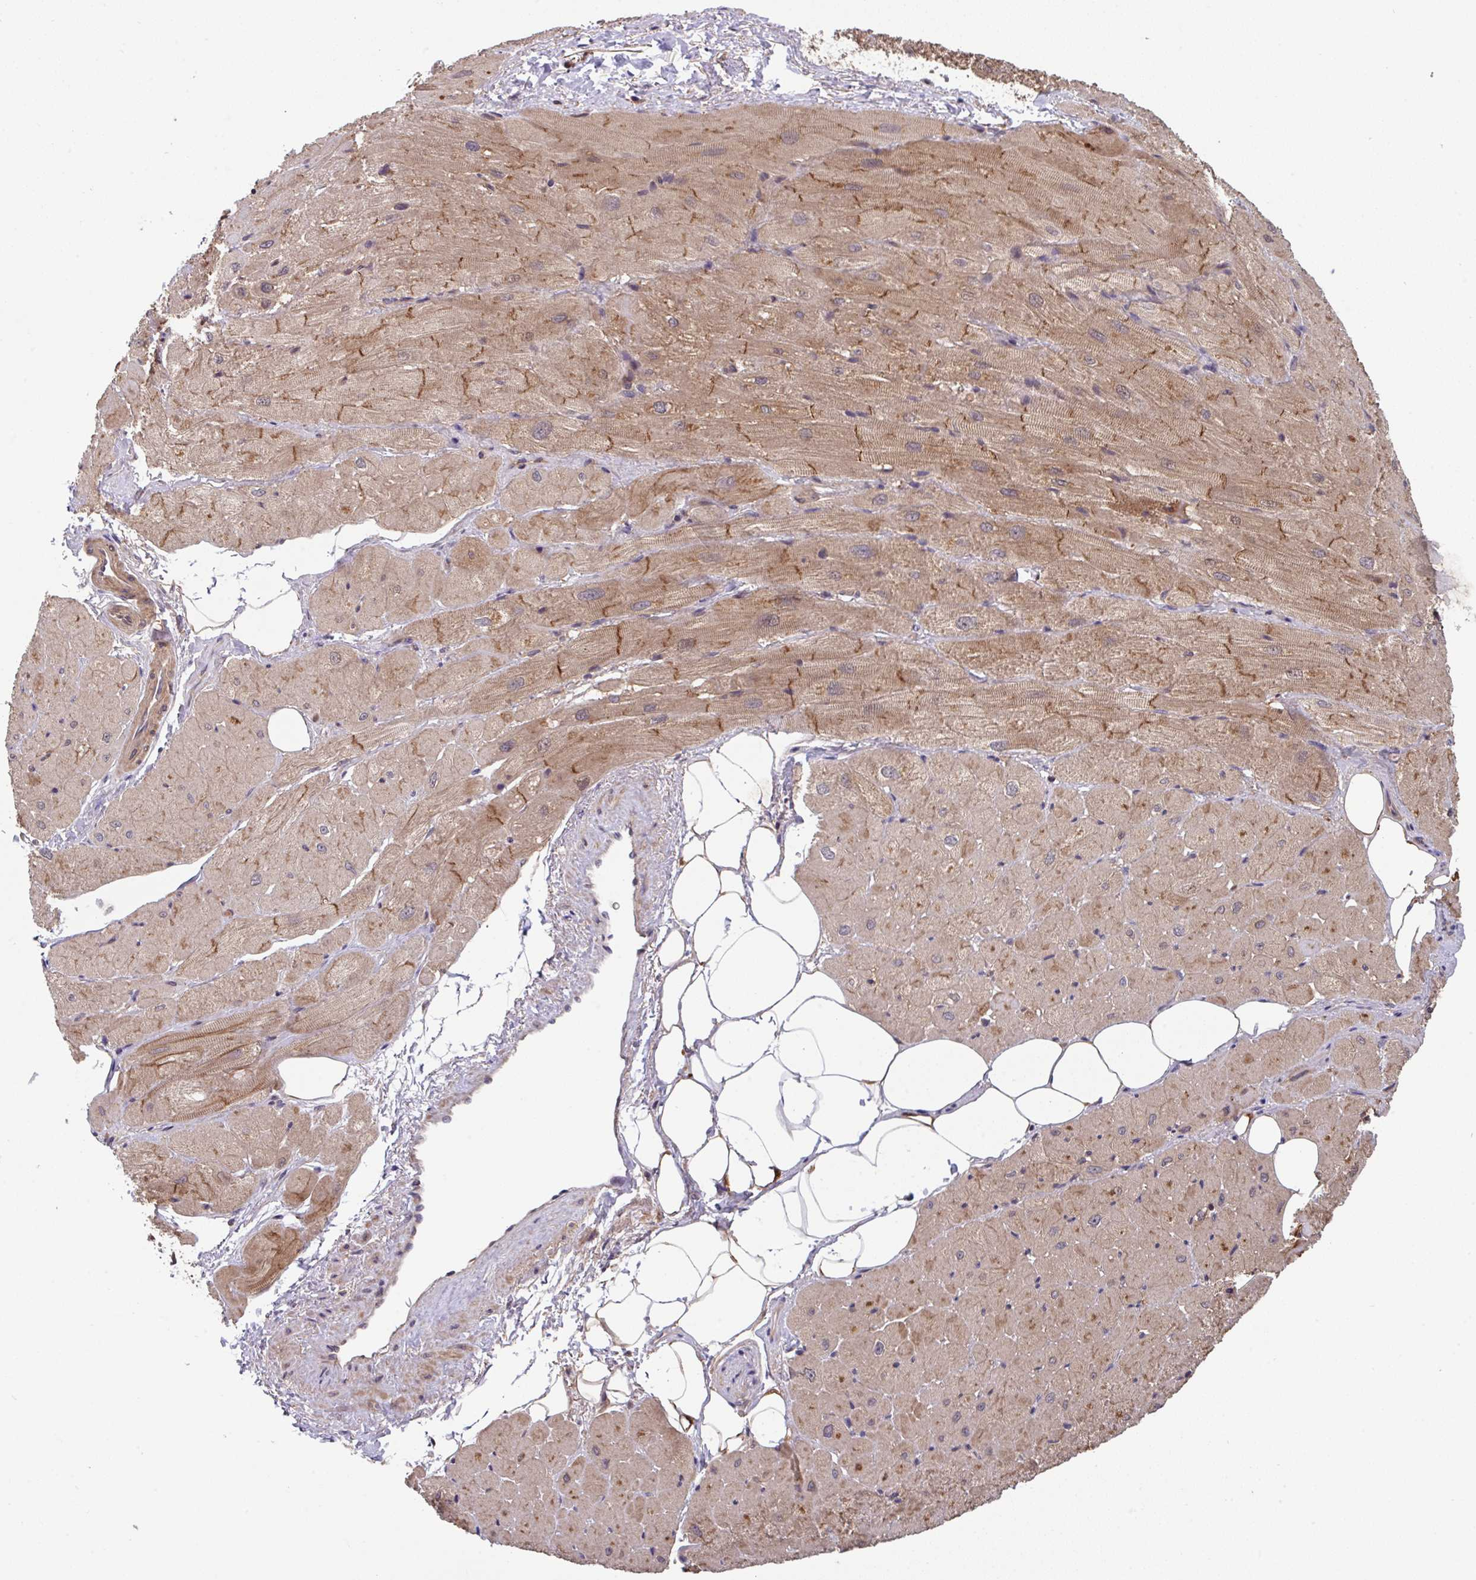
{"staining": {"intensity": "moderate", "quantity": ">75%", "location": "cytoplasmic/membranous"}, "tissue": "heart muscle", "cell_type": "Cardiomyocytes", "image_type": "normal", "snomed": [{"axis": "morphology", "description": "Normal tissue, NOS"}, {"axis": "topography", "description": "Heart"}], "caption": "Protein staining of unremarkable heart muscle demonstrates moderate cytoplasmic/membranous expression in about >75% of cardiomyocytes.", "gene": "TIGAR", "patient": {"sex": "male", "age": 62}}